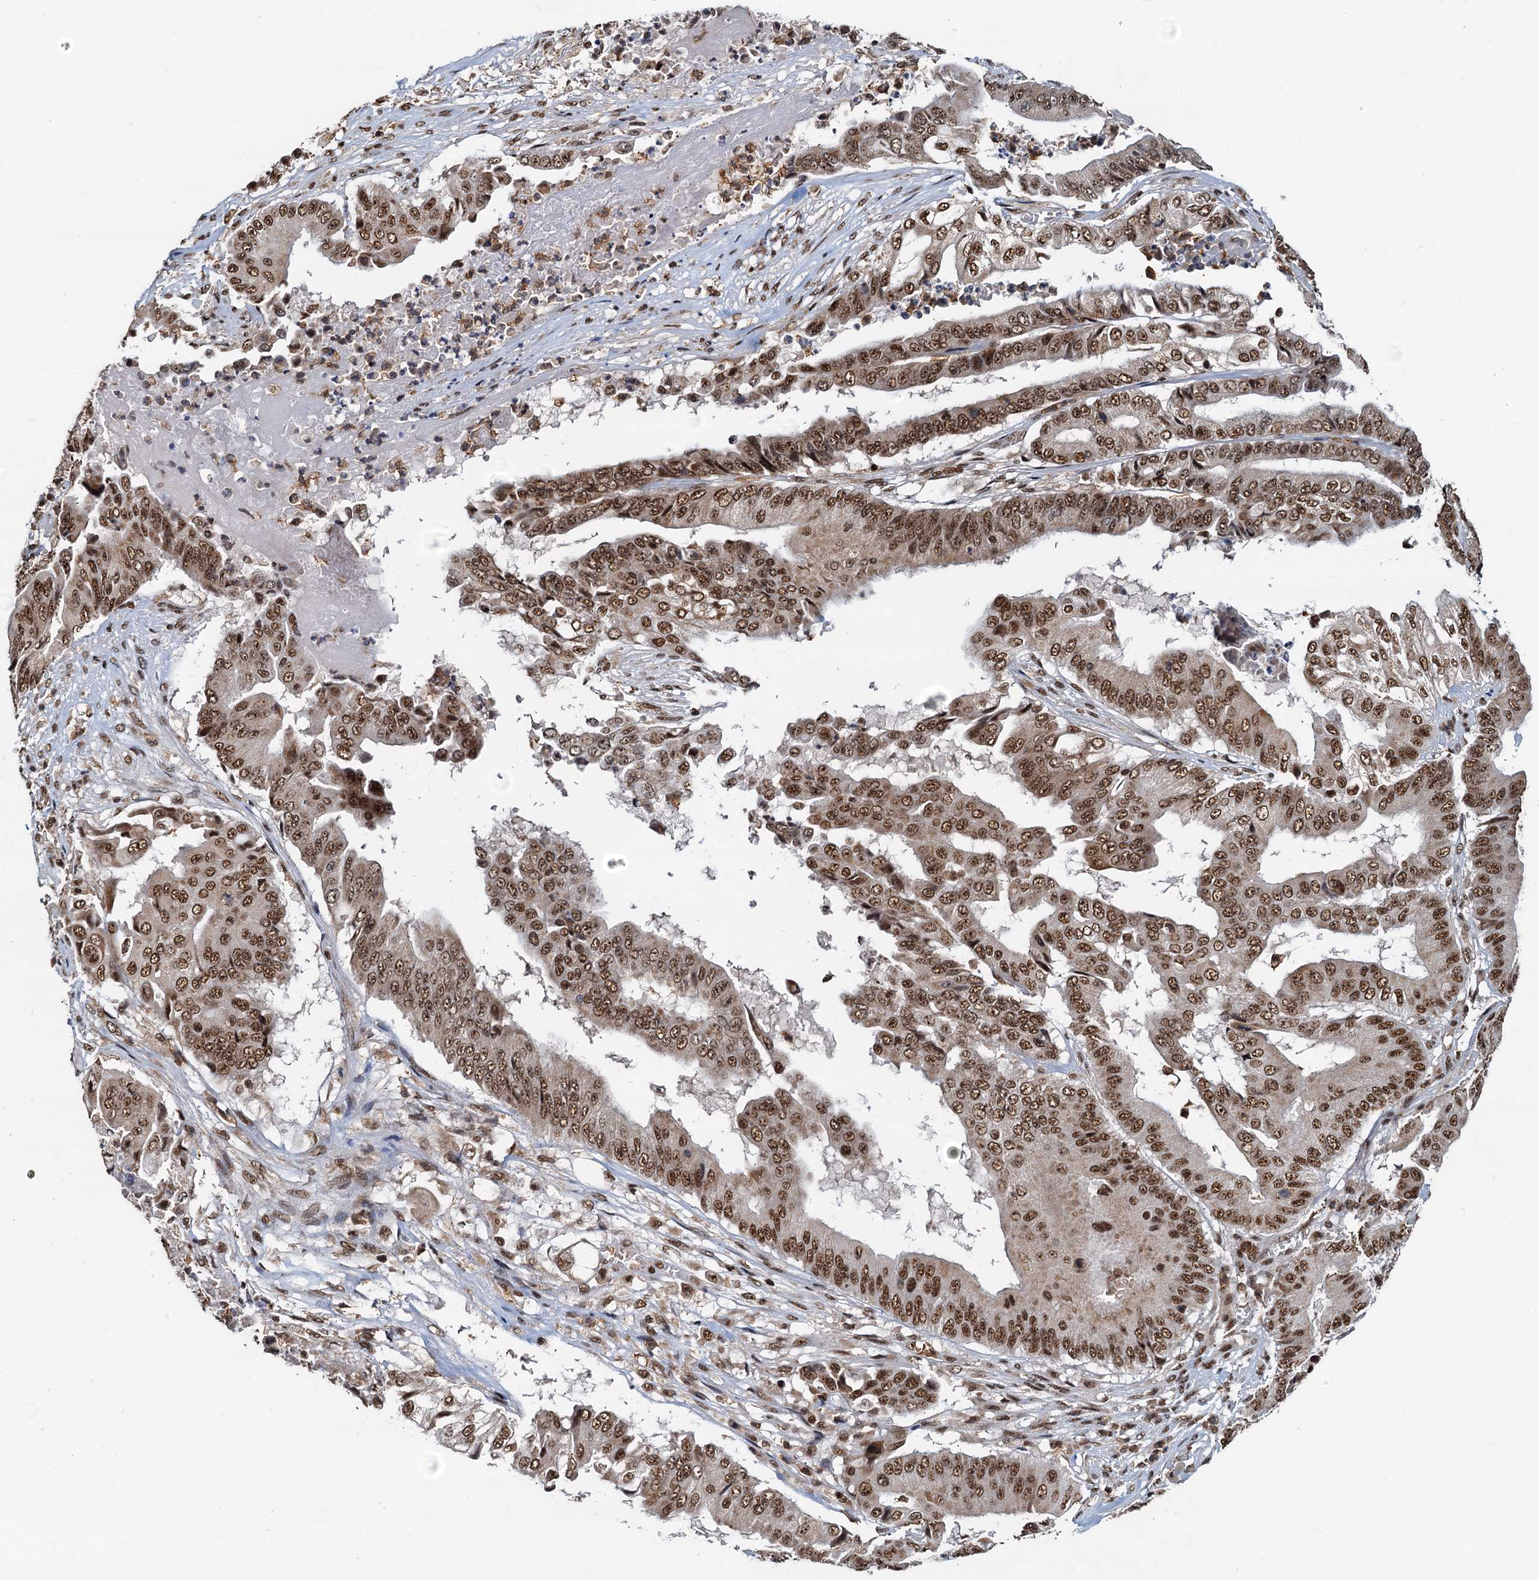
{"staining": {"intensity": "strong", "quantity": ">75%", "location": "nuclear"}, "tissue": "pancreatic cancer", "cell_type": "Tumor cells", "image_type": "cancer", "snomed": [{"axis": "morphology", "description": "Adenocarcinoma, NOS"}, {"axis": "topography", "description": "Pancreas"}], "caption": "Strong nuclear protein expression is seen in approximately >75% of tumor cells in pancreatic cancer.", "gene": "RSRC2", "patient": {"sex": "female", "age": 77}}